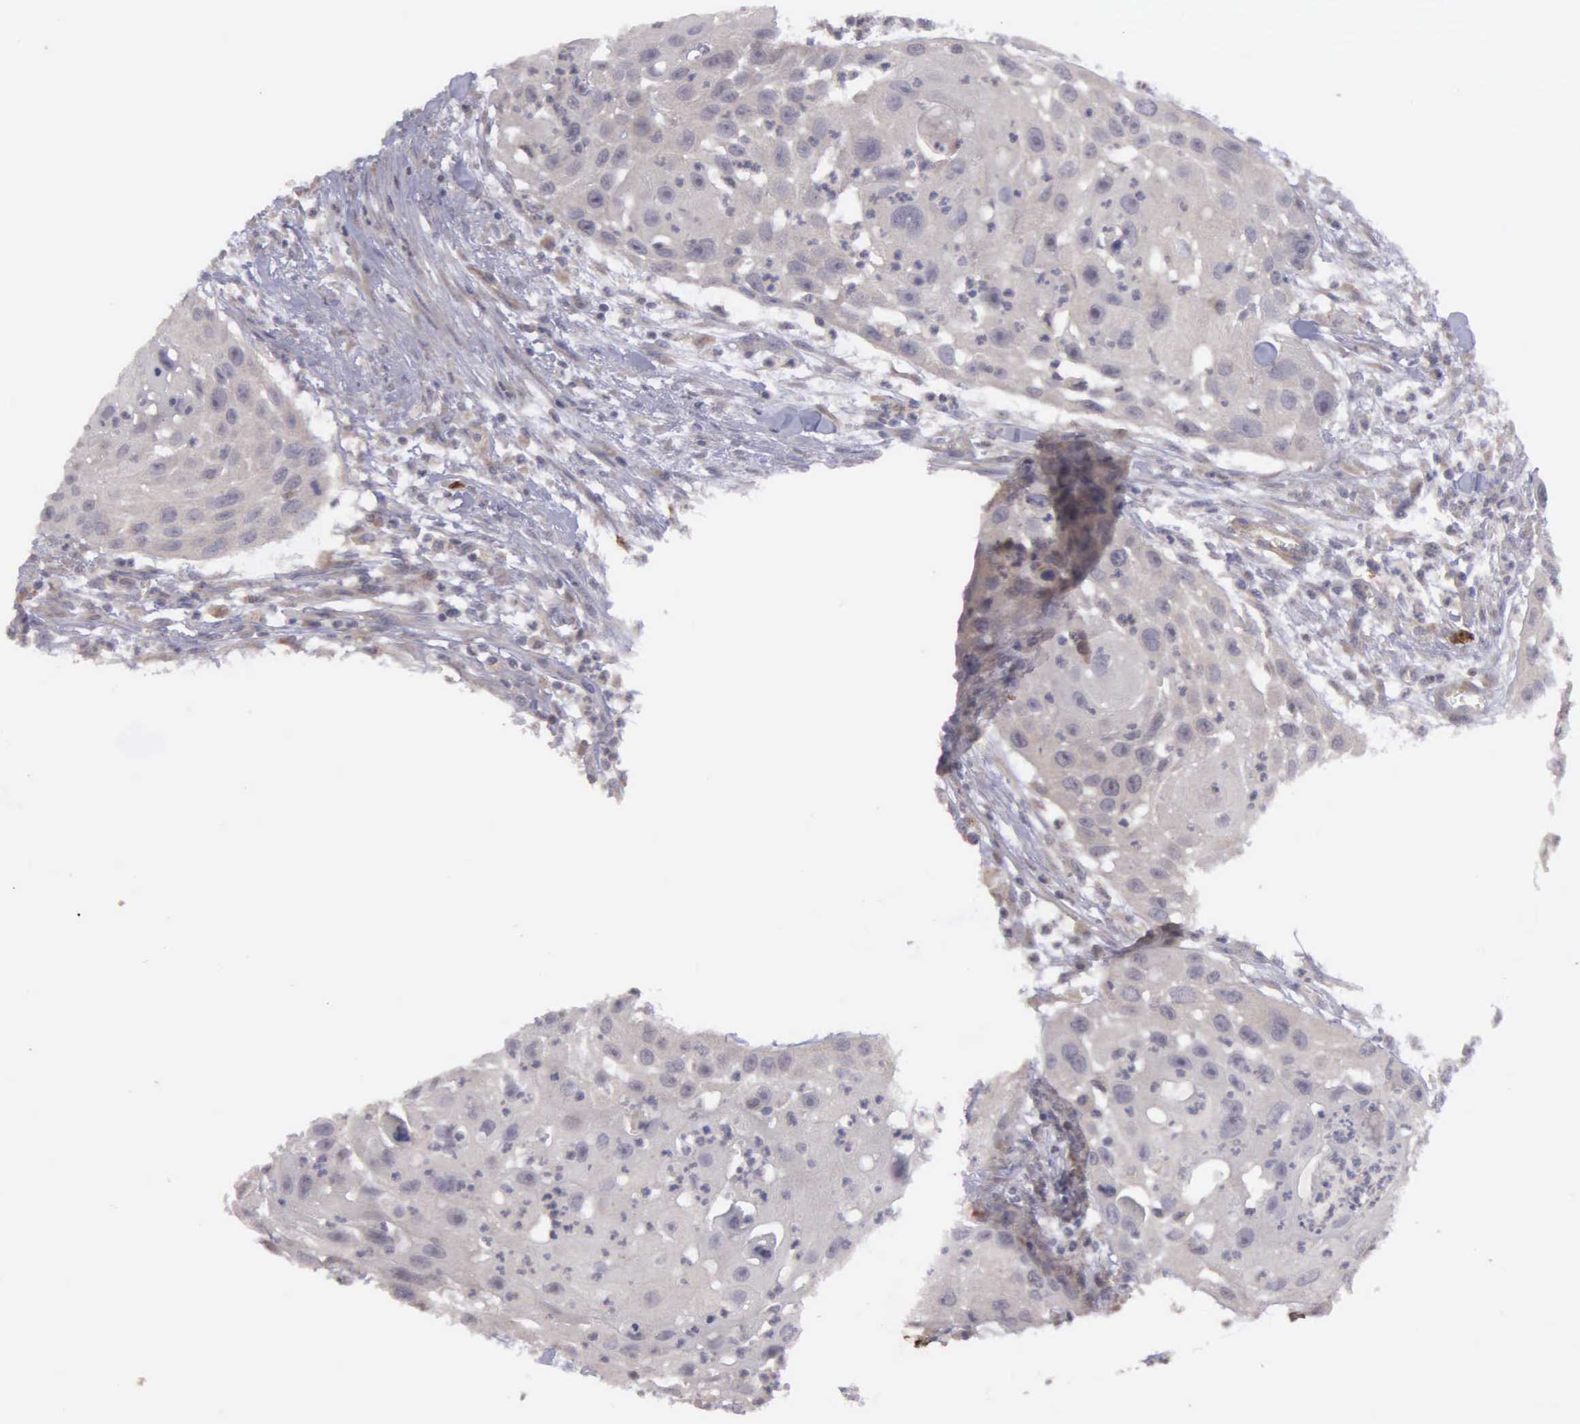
{"staining": {"intensity": "weak", "quantity": "<25%", "location": "cytoplasmic/membranous"}, "tissue": "head and neck cancer", "cell_type": "Tumor cells", "image_type": "cancer", "snomed": [{"axis": "morphology", "description": "Squamous cell carcinoma, NOS"}, {"axis": "topography", "description": "Head-Neck"}], "caption": "Immunohistochemical staining of human head and neck squamous cell carcinoma displays no significant positivity in tumor cells. (Immunohistochemistry (ihc), brightfield microscopy, high magnification).", "gene": "RTL10", "patient": {"sex": "male", "age": 64}}